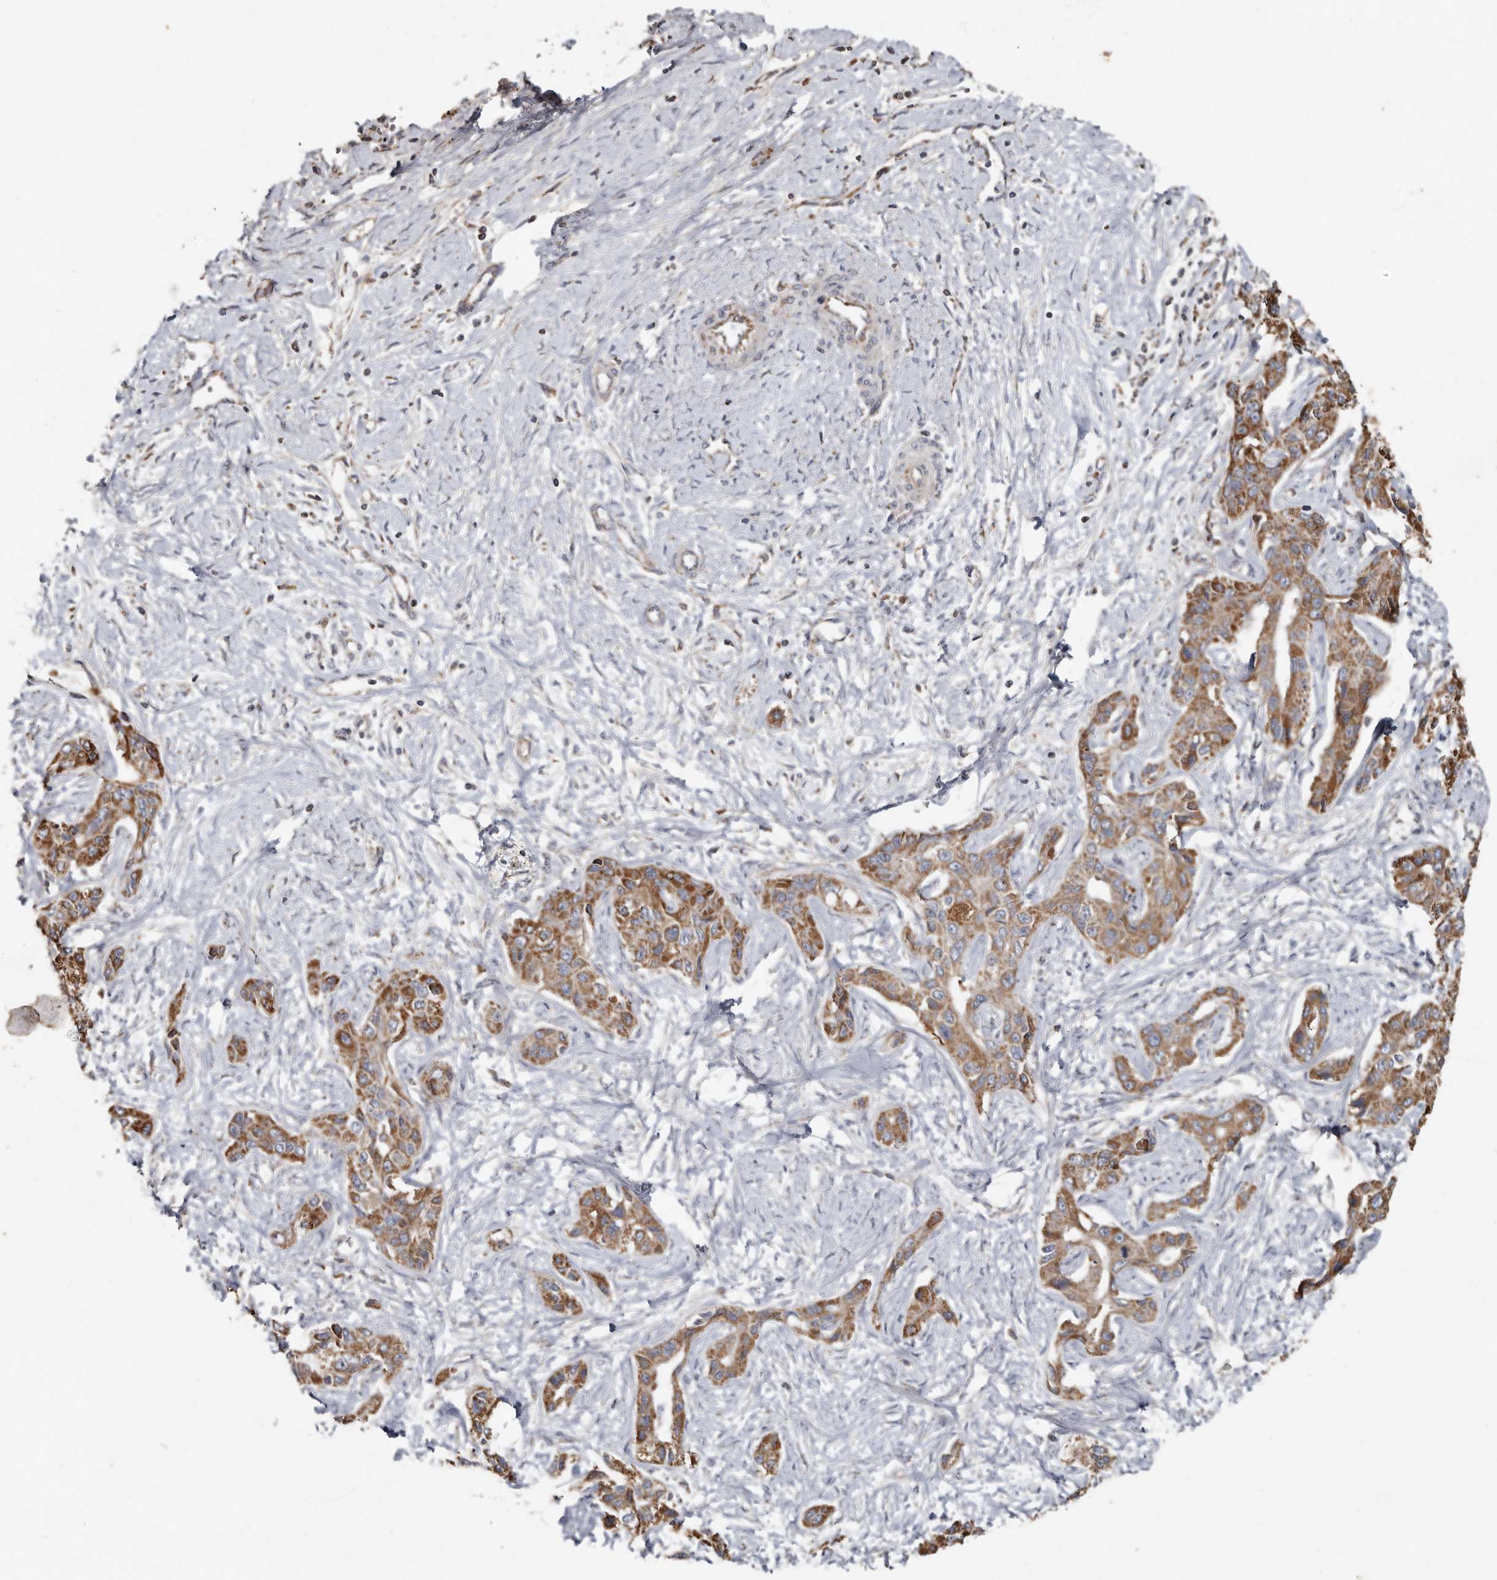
{"staining": {"intensity": "moderate", "quantity": ">75%", "location": "cytoplasmic/membranous"}, "tissue": "liver cancer", "cell_type": "Tumor cells", "image_type": "cancer", "snomed": [{"axis": "morphology", "description": "Cholangiocarcinoma"}, {"axis": "topography", "description": "Liver"}], "caption": "Immunohistochemistry (IHC) image of human liver cancer (cholangiocarcinoma) stained for a protein (brown), which displays medium levels of moderate cytoplasmic/membranous positivity in approximately >75% of tumor cells.", "gene": "KIF26B", "patient": {"sex": "male", "age": 59}}